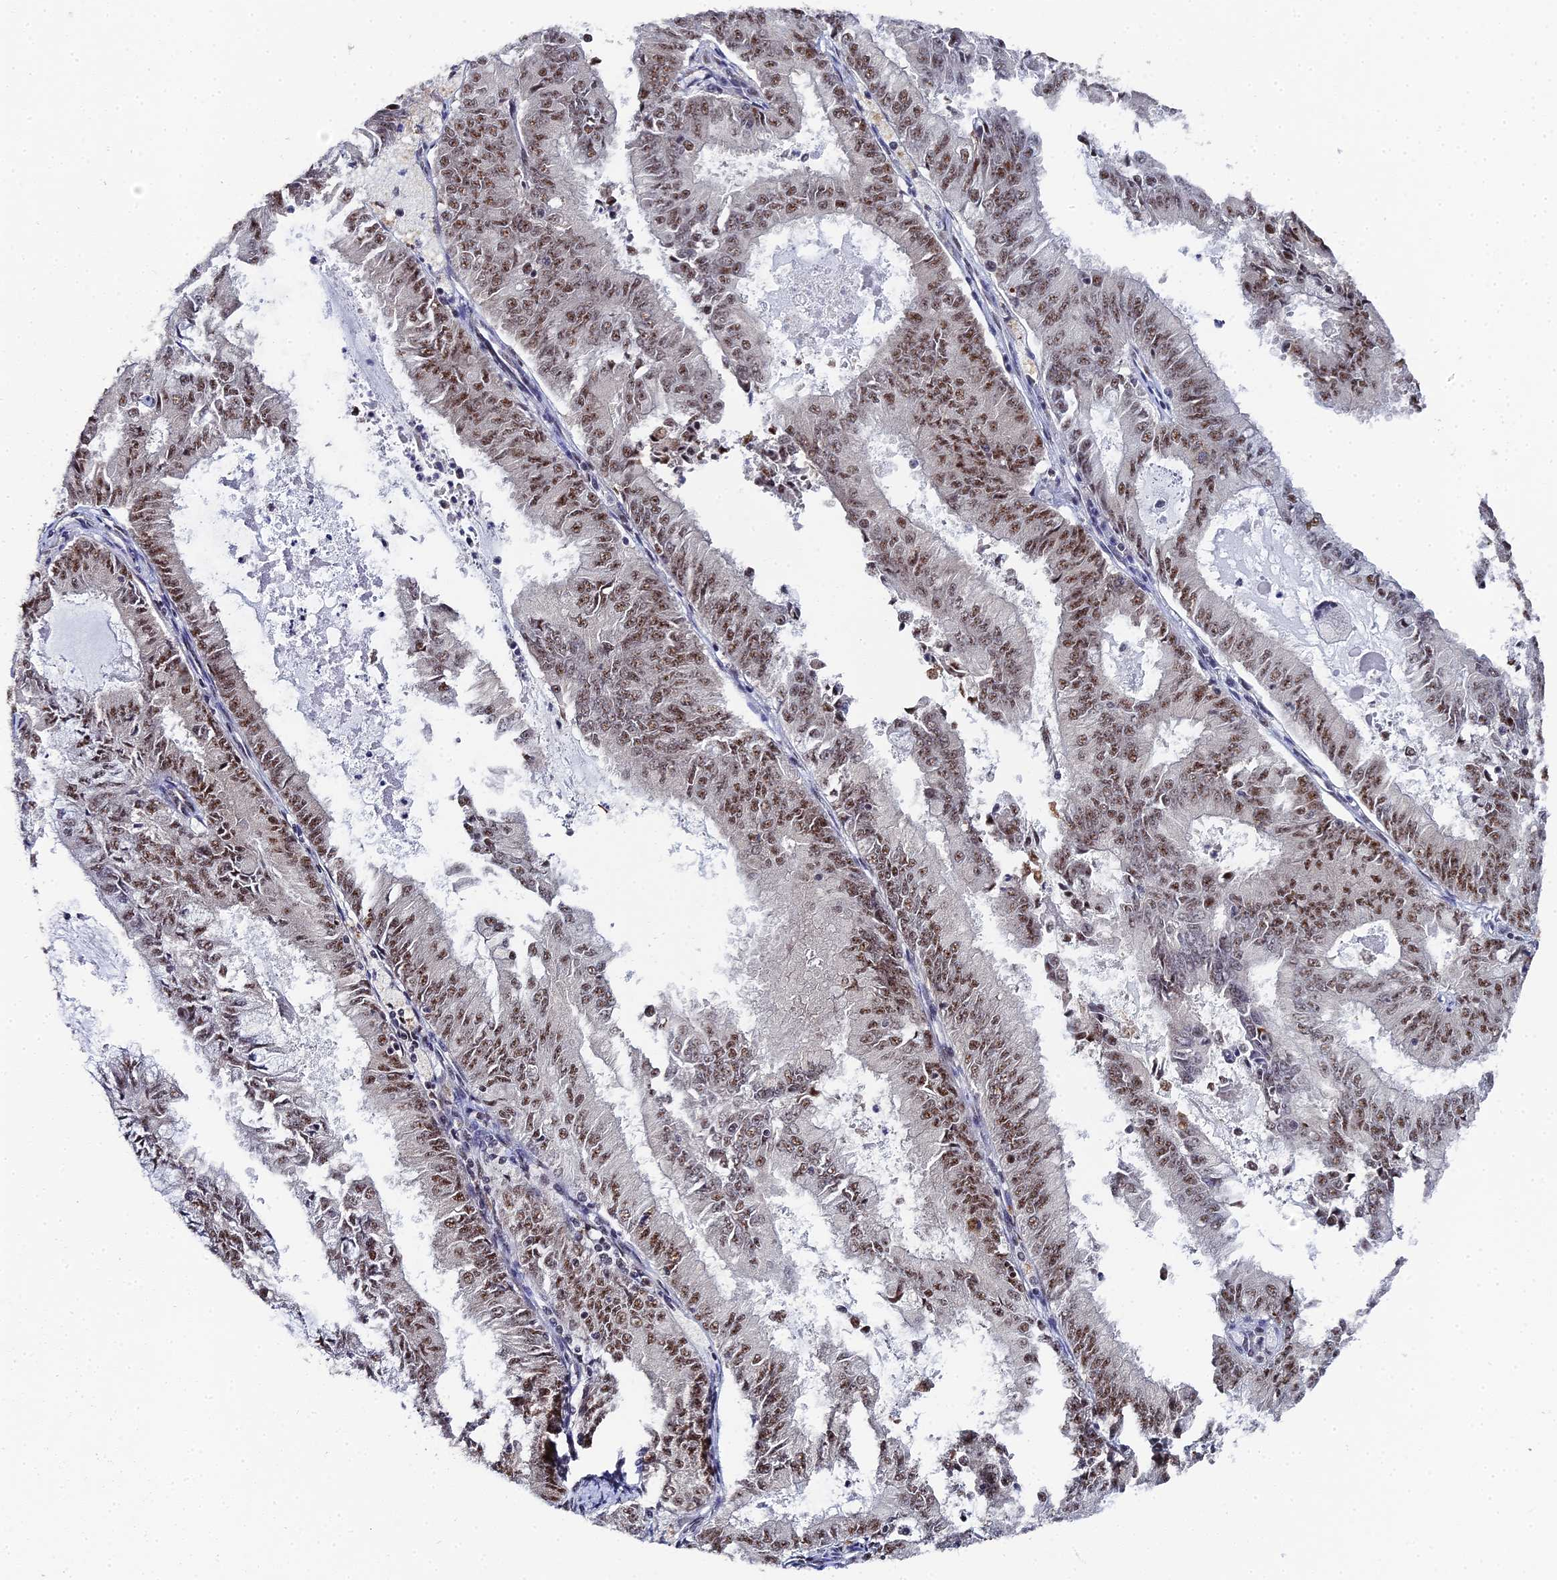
{"staining": {"intensity": "moderate", "quantity": ">75%", "location": "nuclear"}, "tissue": "endometrial cancer", "cell_type": "Tumor cells", "image_type": "cancer", "snomed": [{"axis": "morphology", "description": "Adenocarcinoma, NOS"}, {"axis": "topography", "description": "Endometrium"}], "caption": "Protein staining of endometrial adenocarcinoma tissue exhibits moderate nuclear staining in about >75% of tumor cells.", "gene": "MAGOHB", "patient": {"sex": "female", "age": 57}}